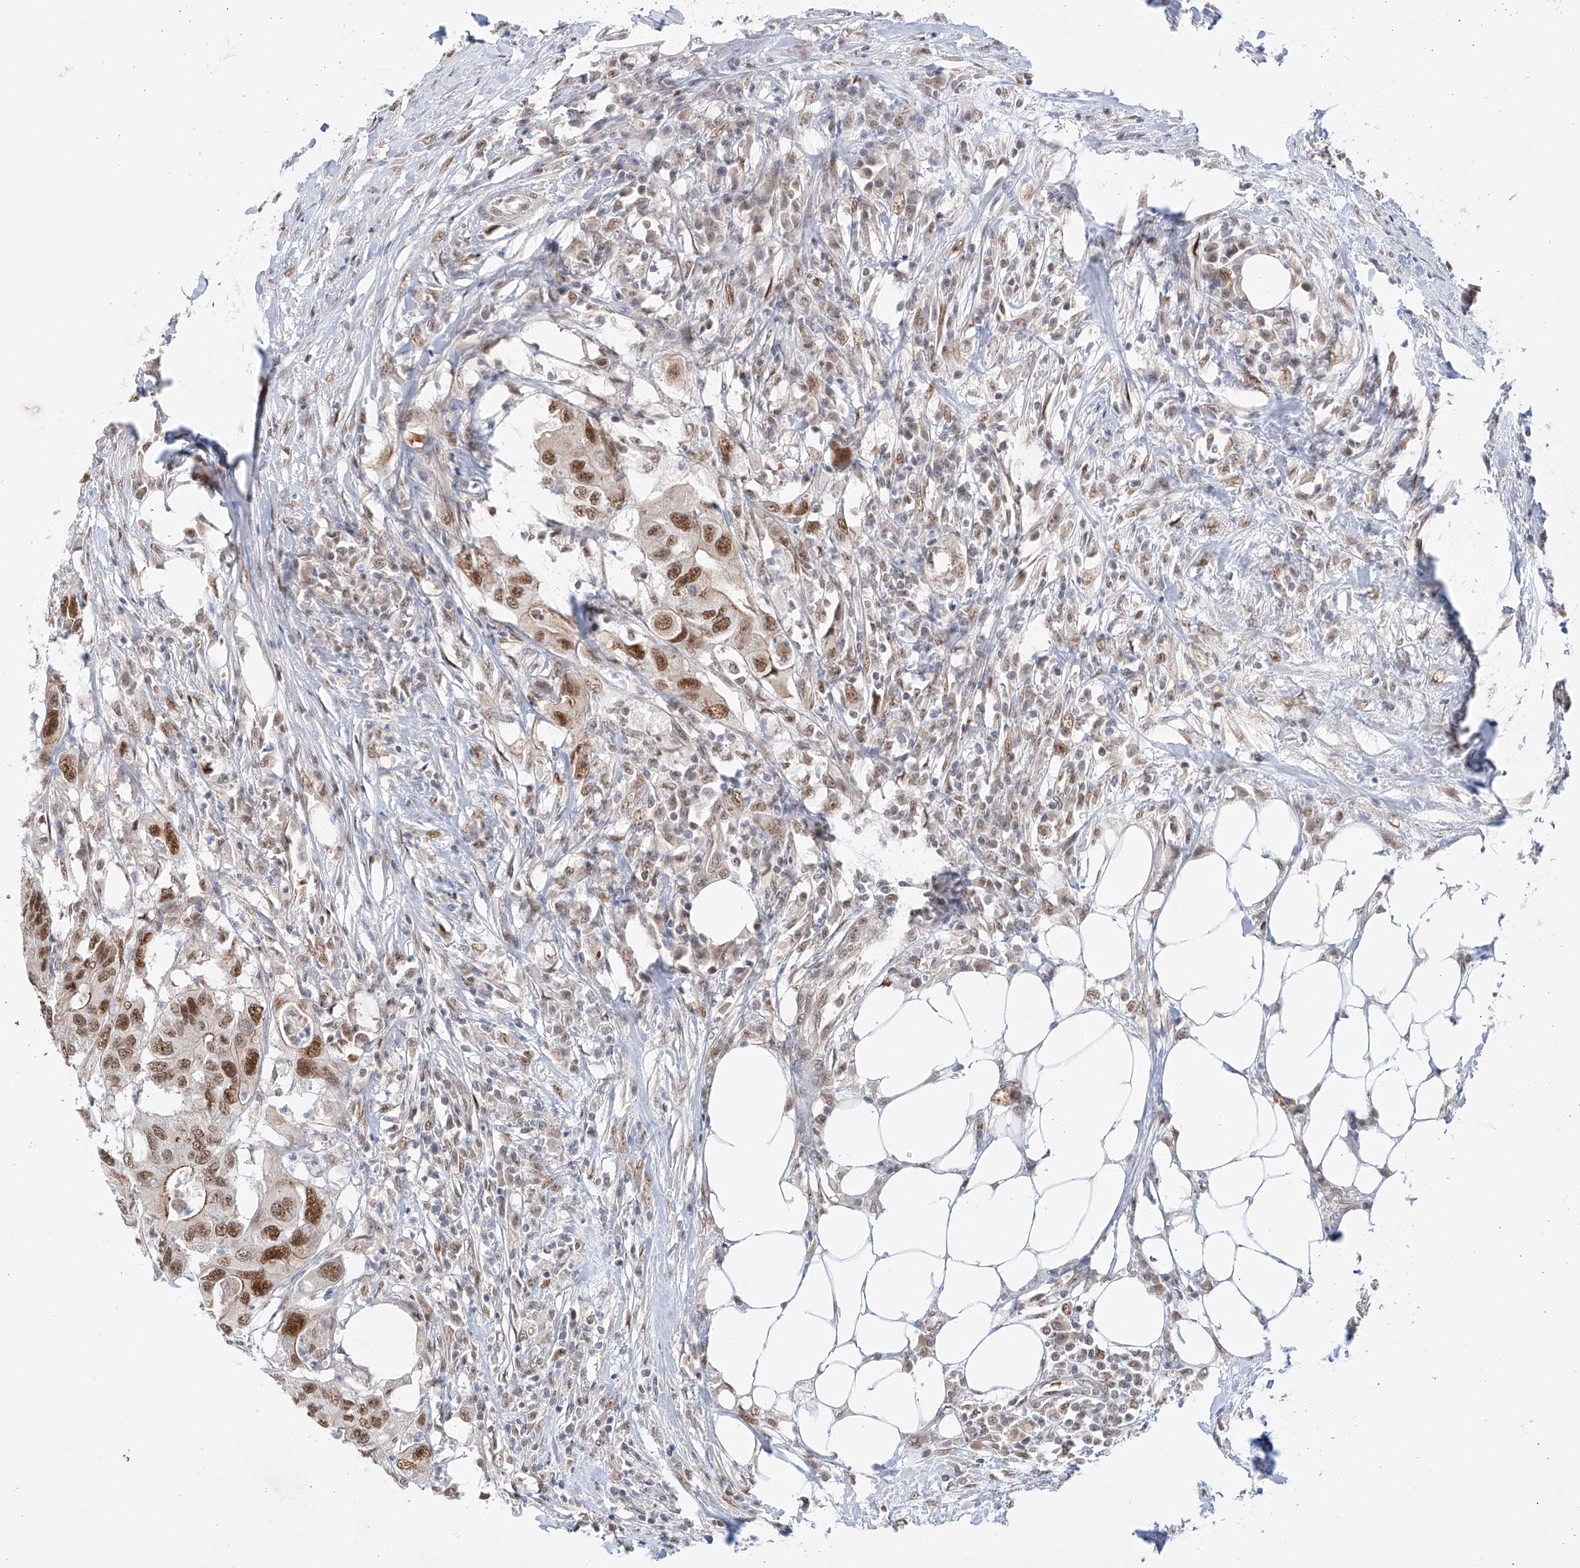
{"staining": {"intensity": "moderate", "quantity": ">75%", "location": "nuclear"}, "tissue": "colorectal cancer", "cell_type": "Tumor cells", "image_type": "cancer", "snomed": [{"axis": "morphology", "description": "Adenocarcinoma, NOS"}, {"axis": "topography", "description": "Colon"}], "caption": "Protein staining reveals moderate nuclear expression in approximately >75% of tumor cells in colorectal adenocarcinoma.", "gene": "POGK", "patient": {"sex": "male", "age": 71}}